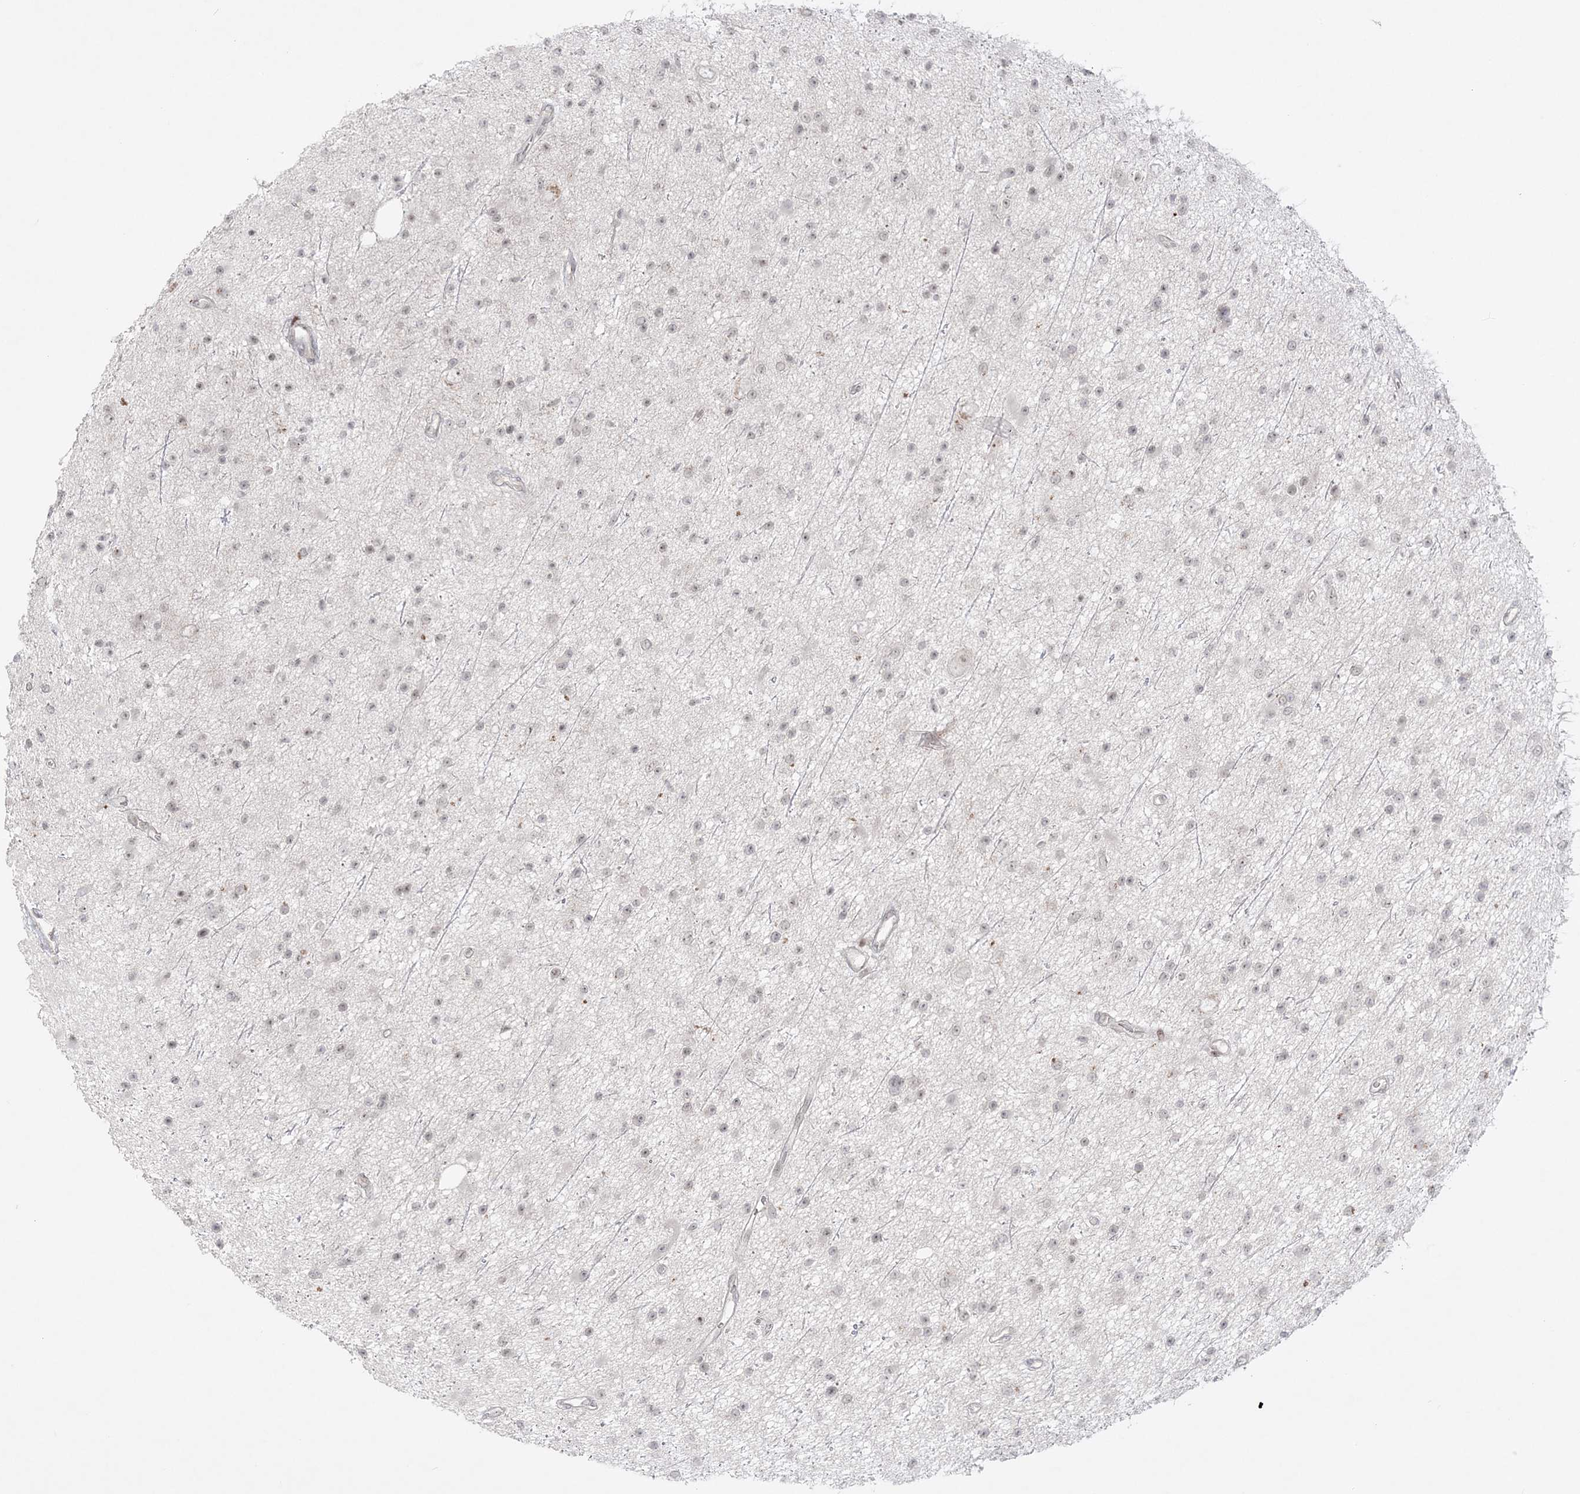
{"staining": {"intensity": "negative", "quantity": "none", "location": "none"}, "tissue": "glioma", "cell_type": "Tumor cells", "image_type": "cancer", "snomed": [{"axis": "morphology", "description": "Glioma, malignant, Low grade"}, {"axis": "topography", "description": "Cerebral cortex"}], "caption": "An image of malignant low-grade glioma stained for a protein demonstrates no brown staining in tumor cells. (DAB immunohistochemistry, high magnification).", "gene": "SH3BP4", "patient": {"sex": "female", "age": 39}}